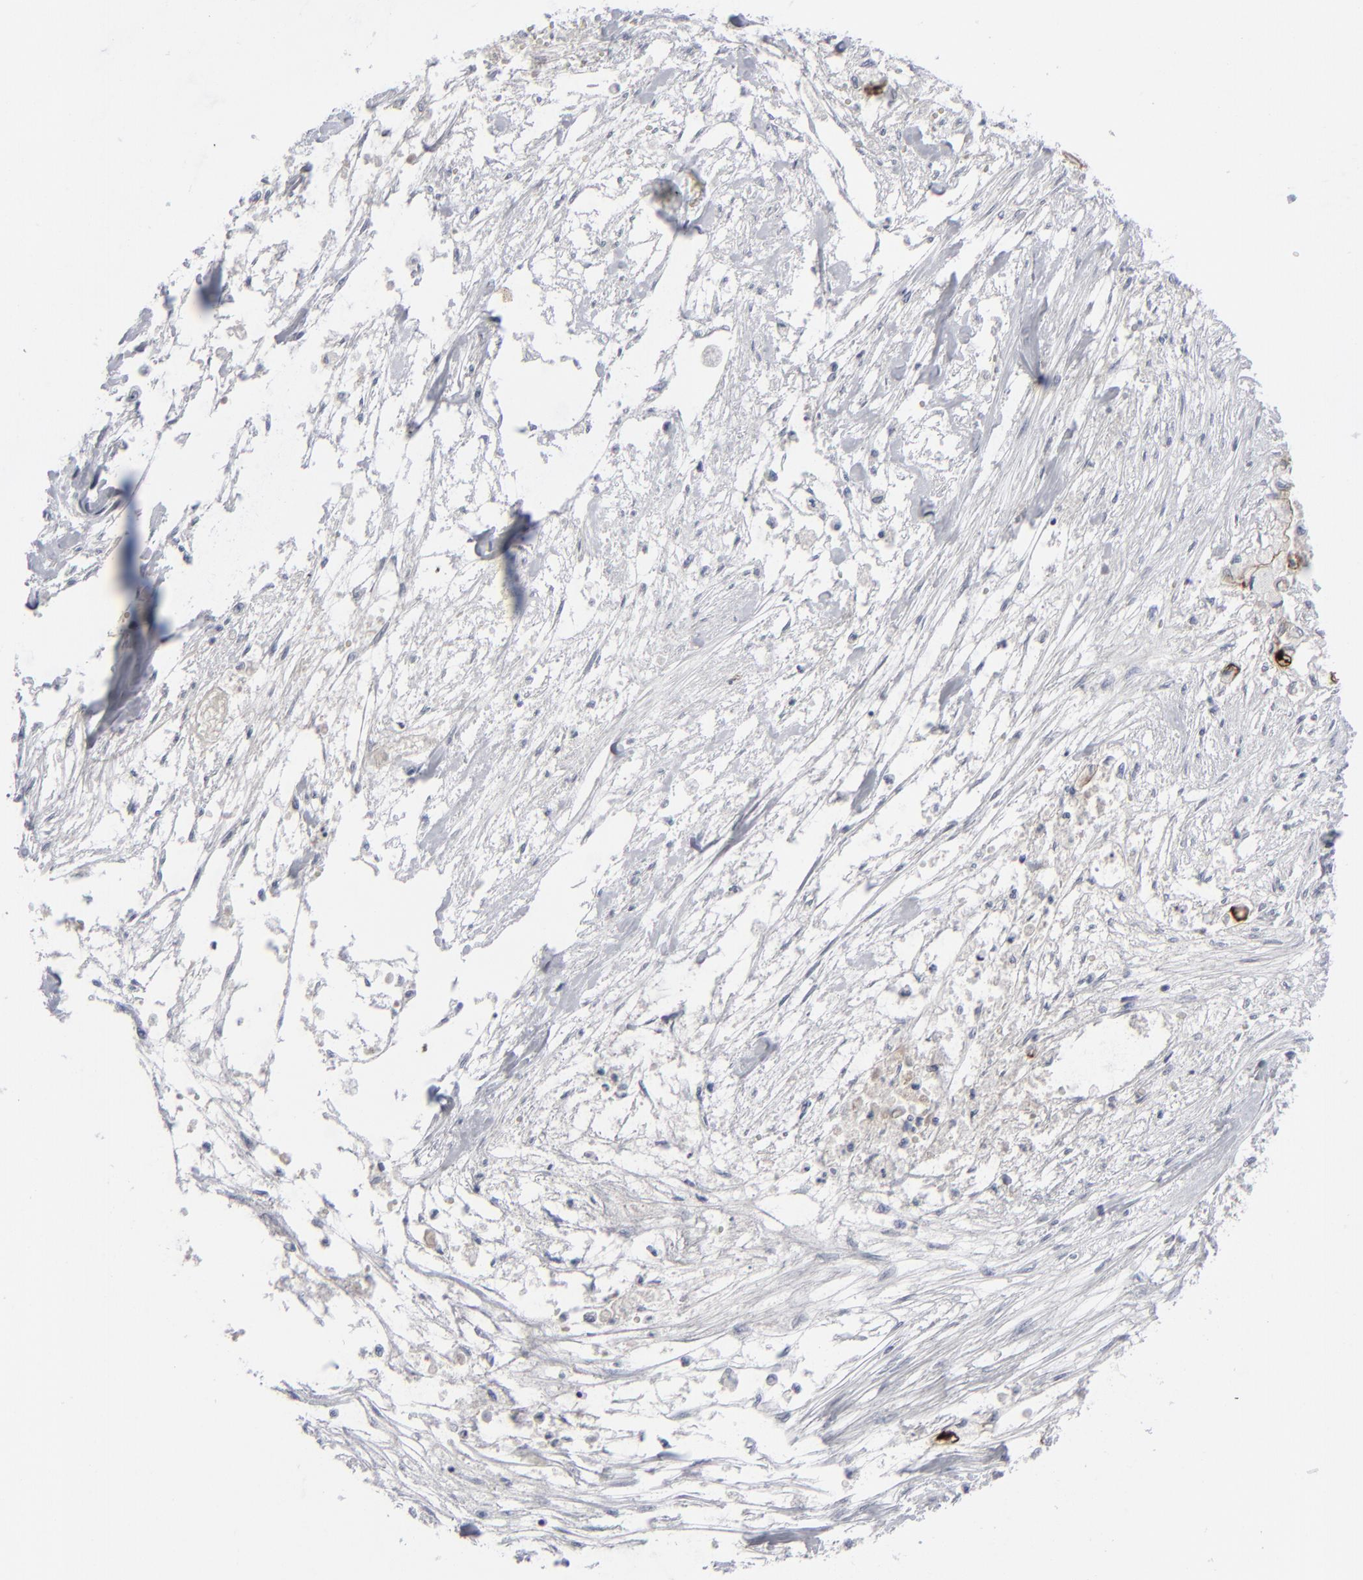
{"staining": {"intensity": "strong", "quantity": "25%-75%", "location": "cytoplasmic/membranous"}, "tissue": "pancreatic cancer", "cell_type": "Tumor cells", "image_type": "cancer", "snomed": [{"axis": "morphology", "description": "Adenocarcinoma, NOS"}, {"axis": "topography", "description": "Pancreas"}], "caption": "Human pancreatic cancer (adenocarcinoma) stained with a brown dye shows strong cytoplasmic/membranous positive staining in approximately 25%-75% of tumor cells.", "gene": "MSLN", "patient": {"sex": "male", "age": 79}}